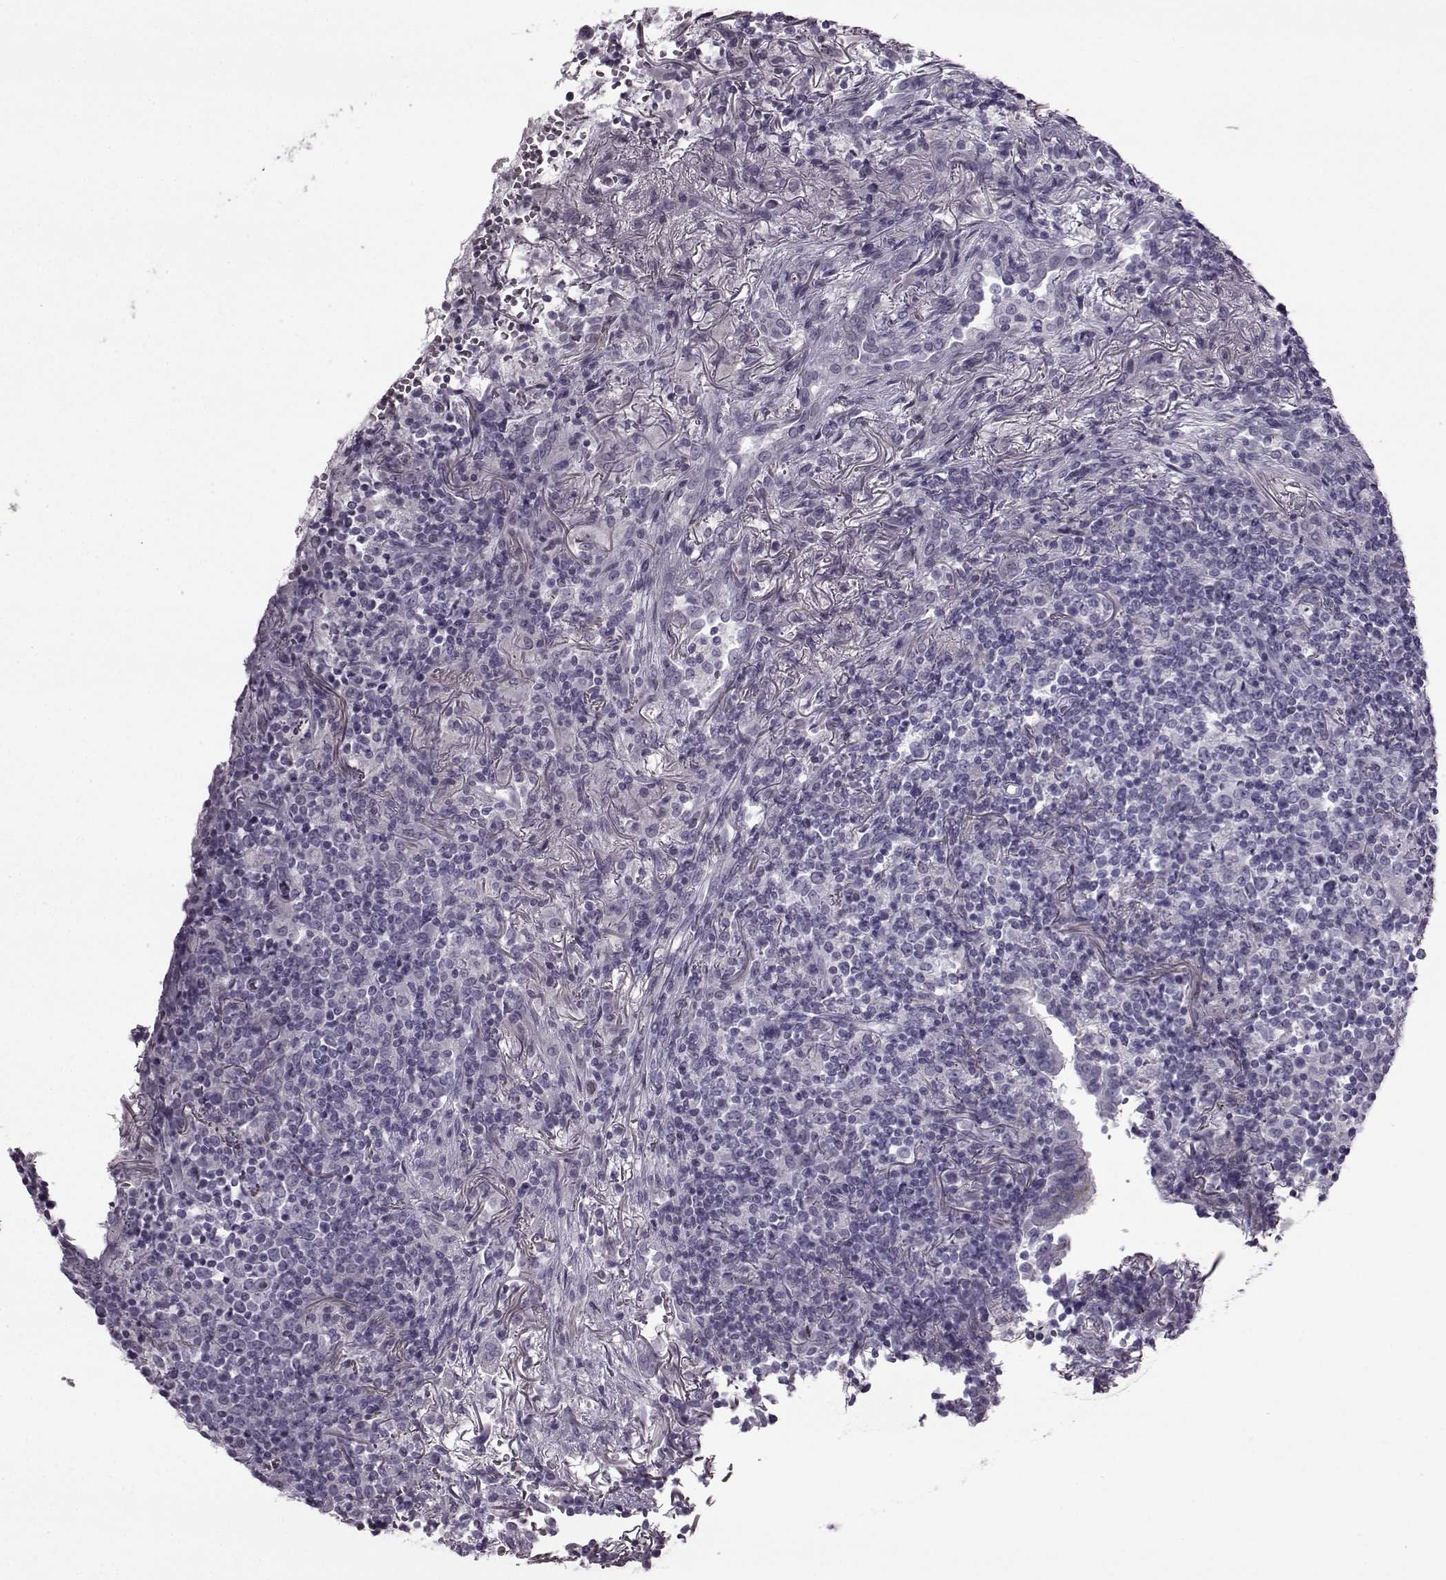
{"staining": {"intensity": "negative", "quantity": "none", "location": "none"}, "tissue": "lymphoma", "cell_type": "Tumor cells", "image_type": "cancer", "snomed": [{"axis": "morphology", "description": "Malignant lymphoma, non-Hodgkin's type, High grade"}, {"axis": "topography", "description": "Lung"}], "caption": "There is no significant positivity in tumor cells of lymphoma.", "gene": "SLC28A2", "patient": {"sex": "male", "age": 79}}